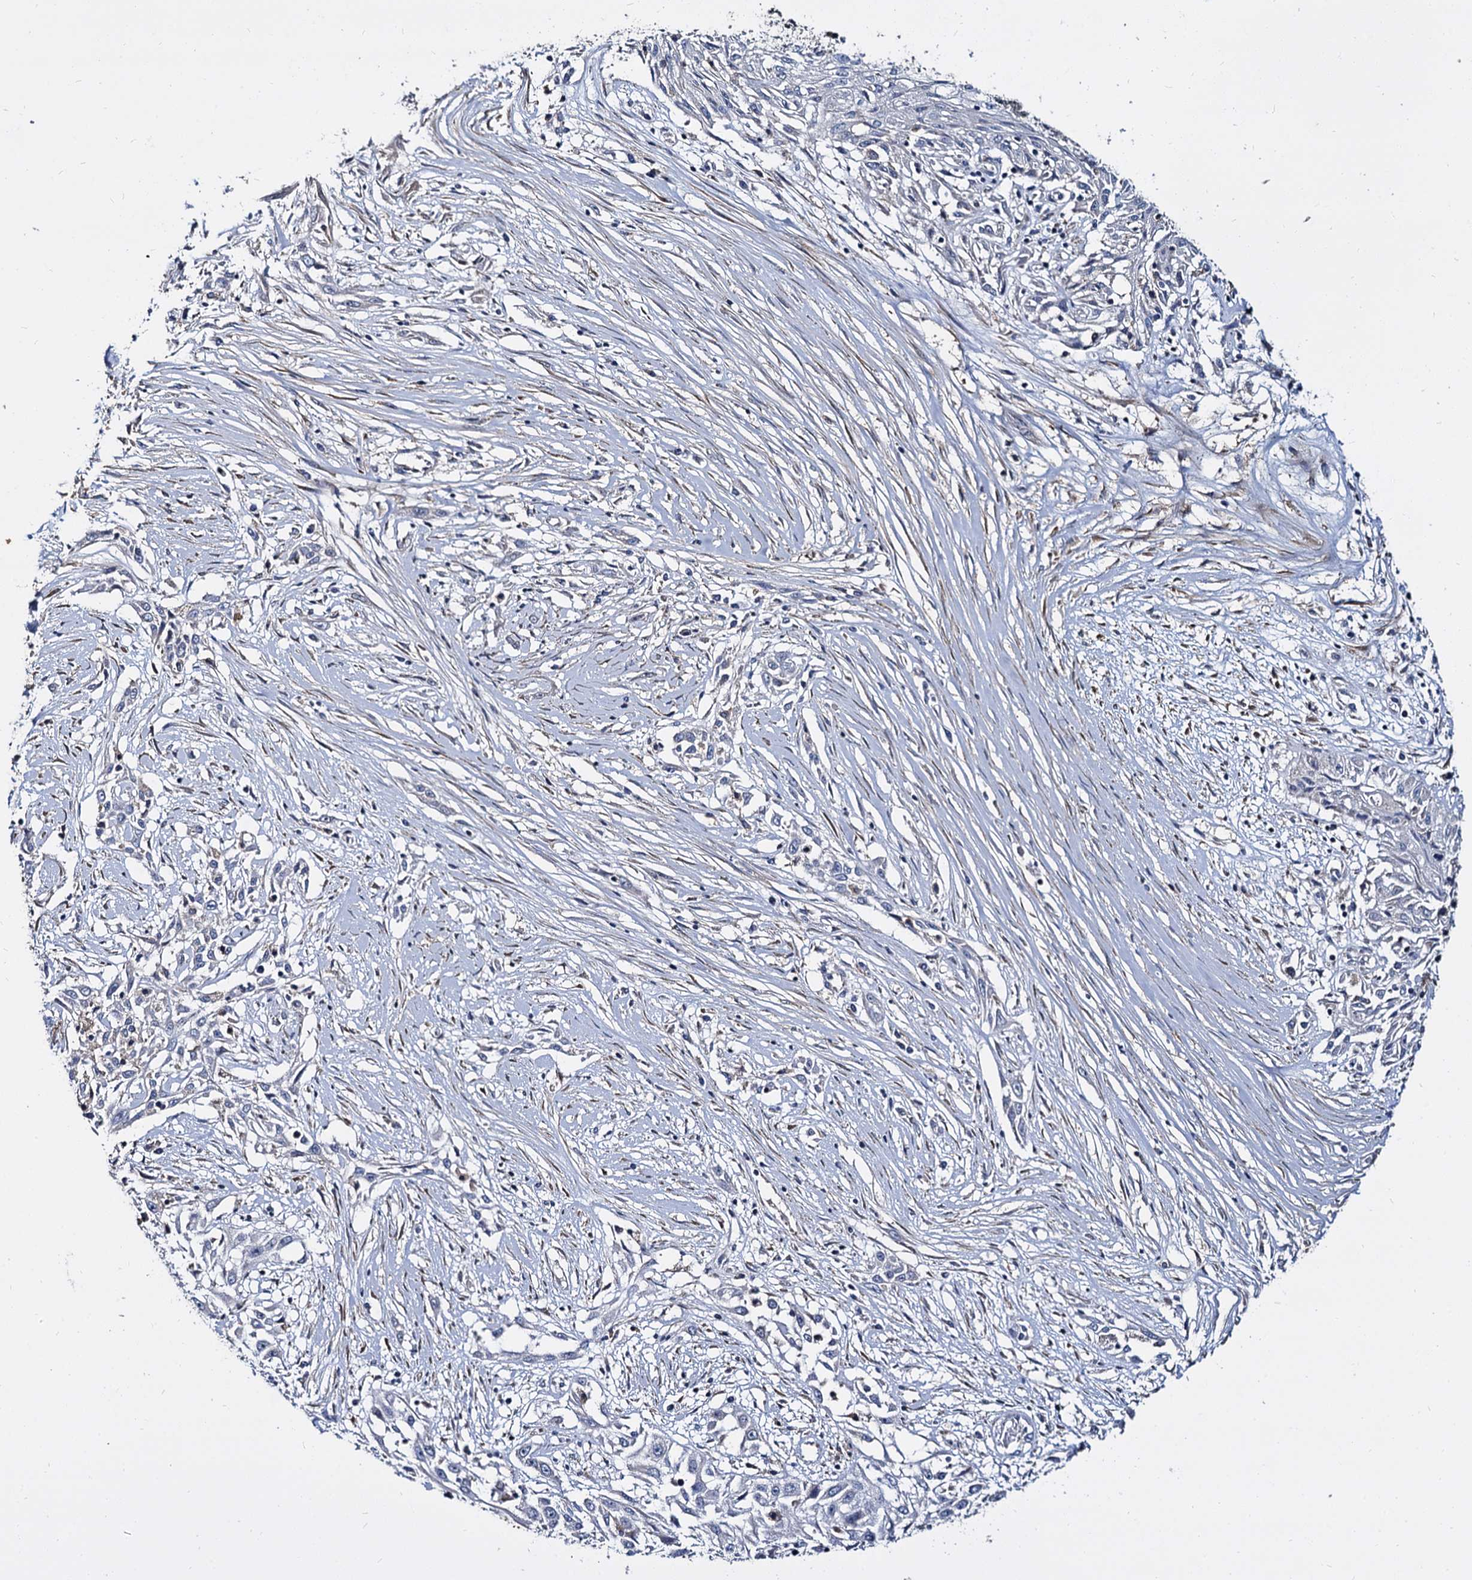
{"staining": {"intensity": "negative", "quantity": "none", "location": "none"}, "tissue": "skin cancer", "cell_type": "Tumor cells", "image_type": "cancer", "snomed": [{"axis": "morphology", "description": "Squamous cell carcinoma, NOS"}, {"axis": "morphology", "description": "Squamous cell carcinoma, metastatic, NOS"}, {"axis": "topography", "description": "Skin"}, {"axis": "topography", "description": "Lymph node"}], "caption": "Immunohistochemistry (IHC) image of neoplastic tissue: skin cancer (squamous cell carcinoma) stained with DAB displays no significant protein expression in tumor cells. (Brightfield microscopy of DAB immunohistochemistry (IHC) at high magnification).", "gene": "ANKRD13A", "patient": {"sex": "male", "age": 75}}